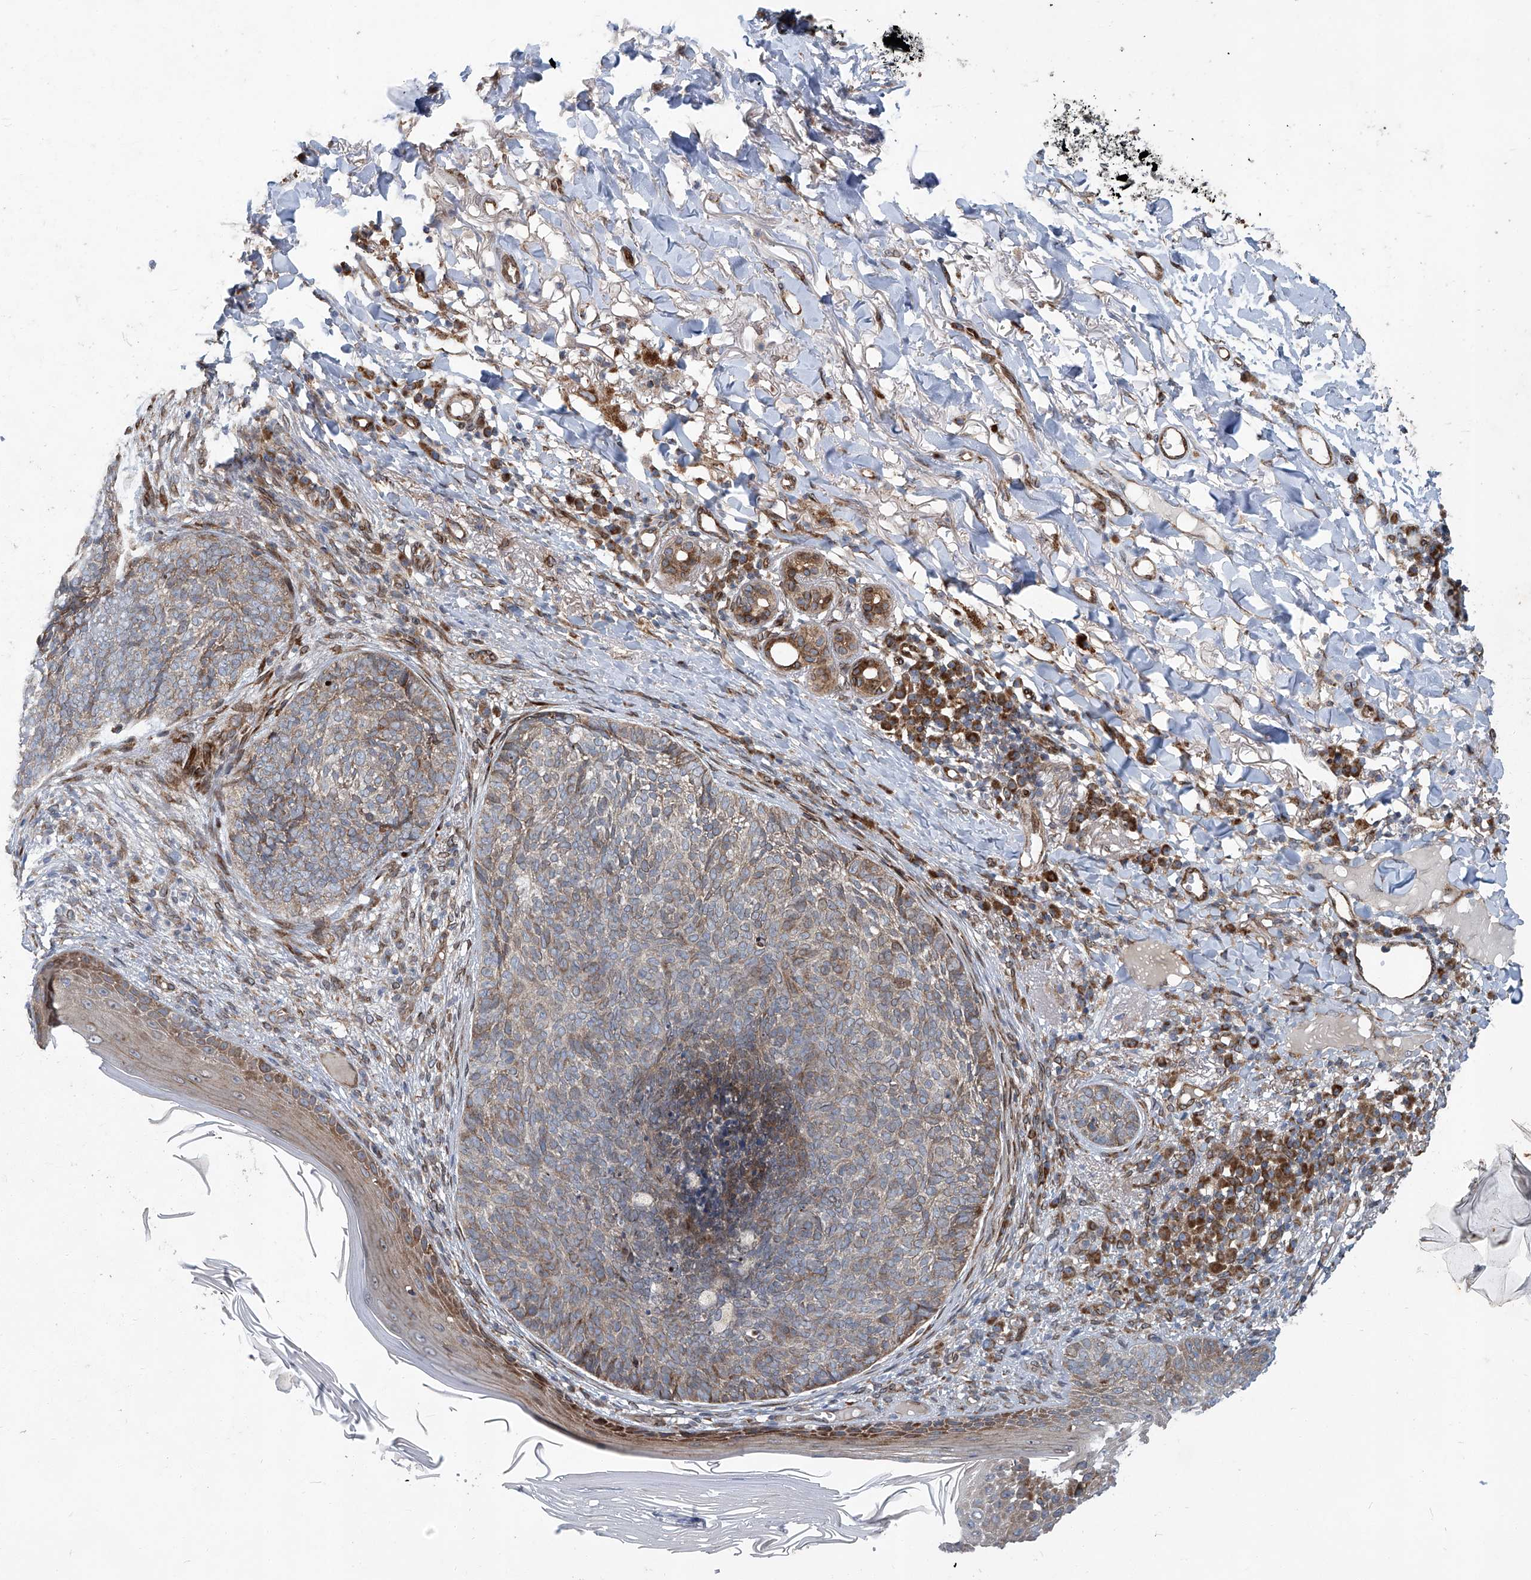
{"staining": {"intensity": "moderate", "quantity": "25%-75%", "location": "cytoplasmic/membranous"}, "tissue": "skin cancer", "cell_type": "Tumor cells", "image_type": "cancer", "snomed": [{"axis": "morphology", "description": "Basal cell carcinoma"}, {"axis": "topography", "description": "Skin"}], "caption": "Immunohistochemistry (IHC) staining of skin basal cell carcinoma, which displays medium levels of moderate cytoplasmic/membranous staining in approximately 25%-75% of tumor cells indicating moderate cytoplasmic/membranous protein expression. The staining was performed using DAB (brown) for protein detection and nuclei were counterstained in hematoxylin (blue).", "gene": "GPR132", "patient": {"sex": "male", "age": 85}}